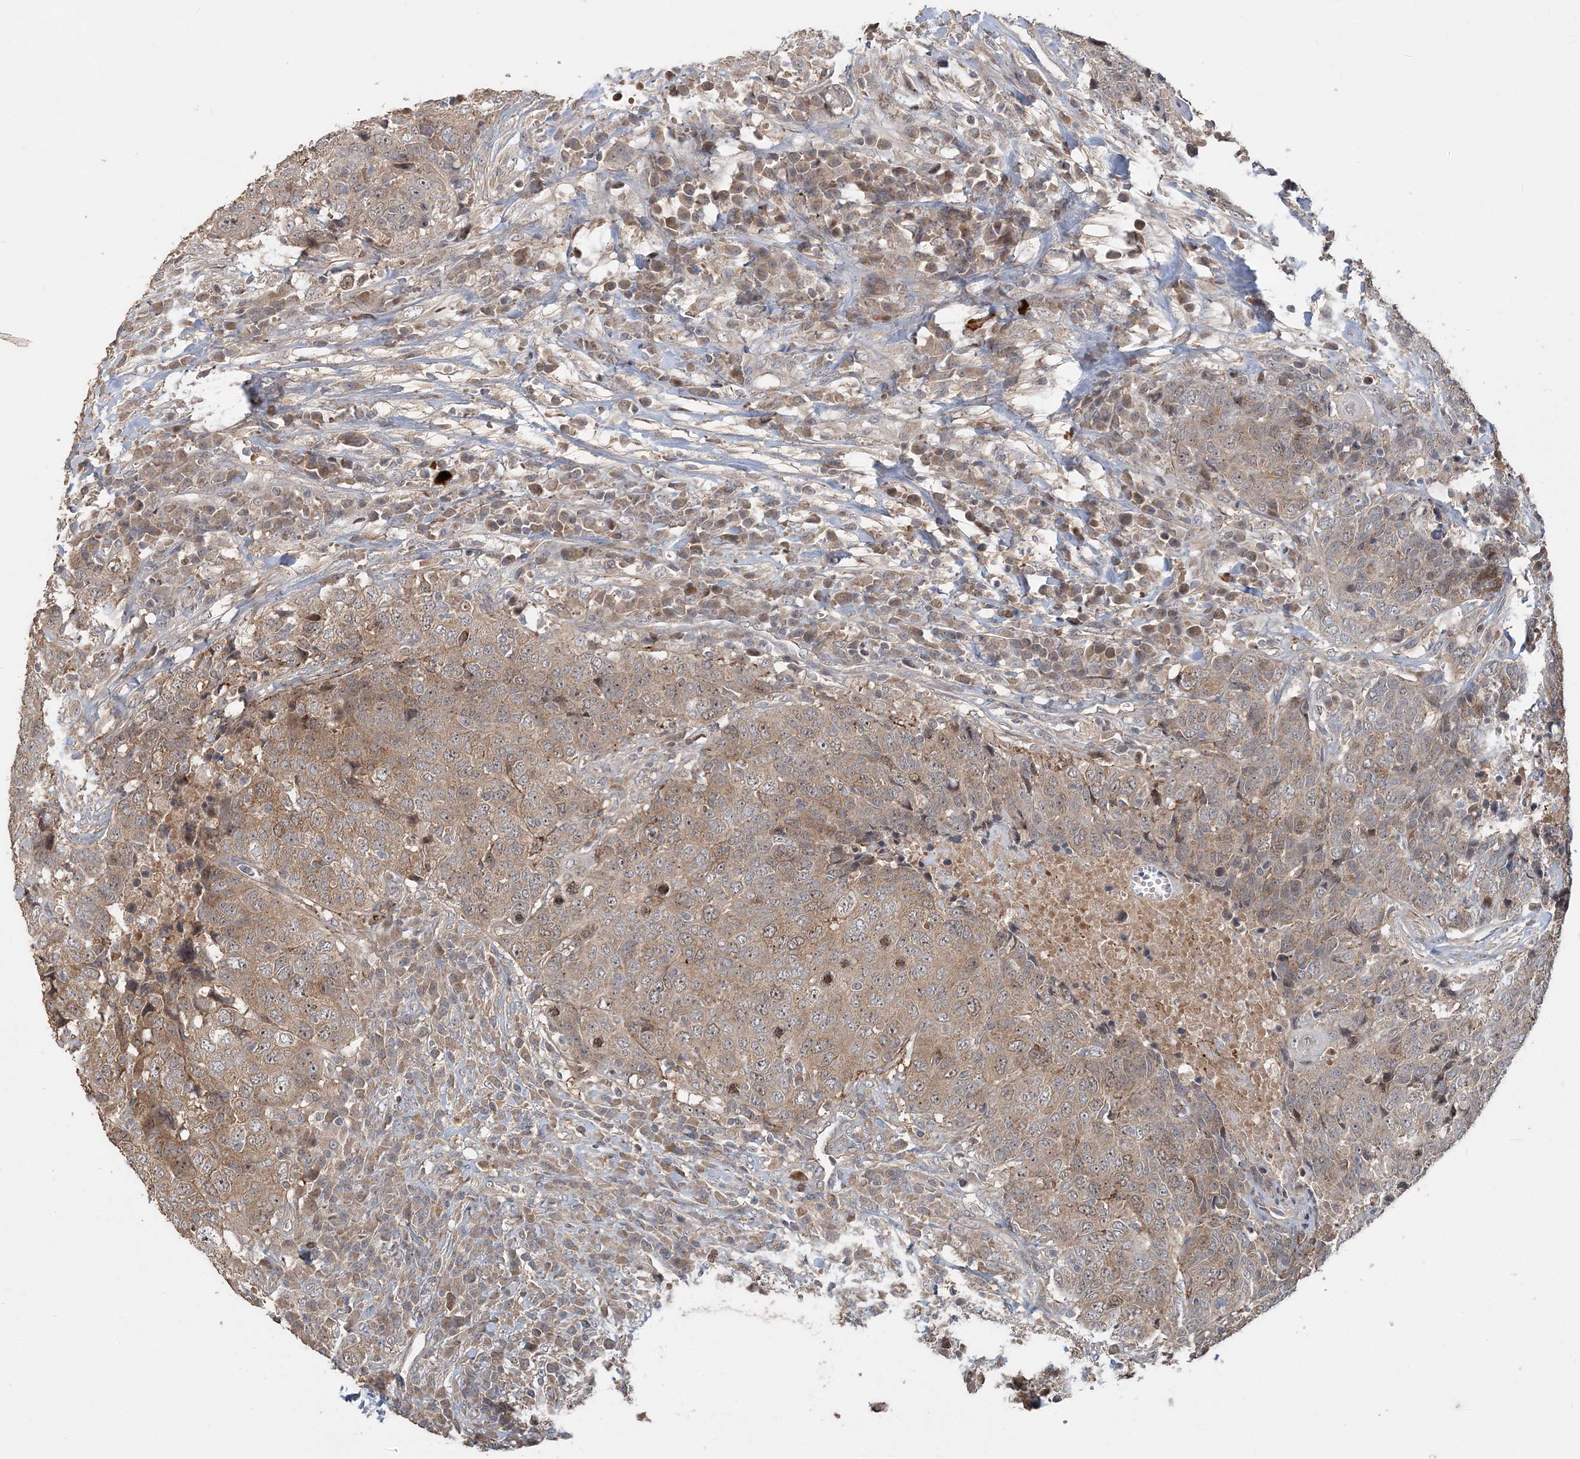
{"staining": {"intensity": "moderate", "quantity": ">75%", "location": "cytoplasmic/membranous,nuclear"}, "tissue": "head and neck cancer", "cell_type": "Tumor cells", "image_type": "cancer", "snomed": [{"axis": "morphology", "description": "Squamous cell carcinoma, NOS"}, {"axis": "topography", "description": "Head-Neck"}], "caption": "Head and neck cancer stained with immunohistochemistry displays moderate cytoplasmic/membranous and nuclear expression in approximately >75% of tumor cells.", "gene": "TRAIP", "patient": {"sex": "male", "age": 66}}